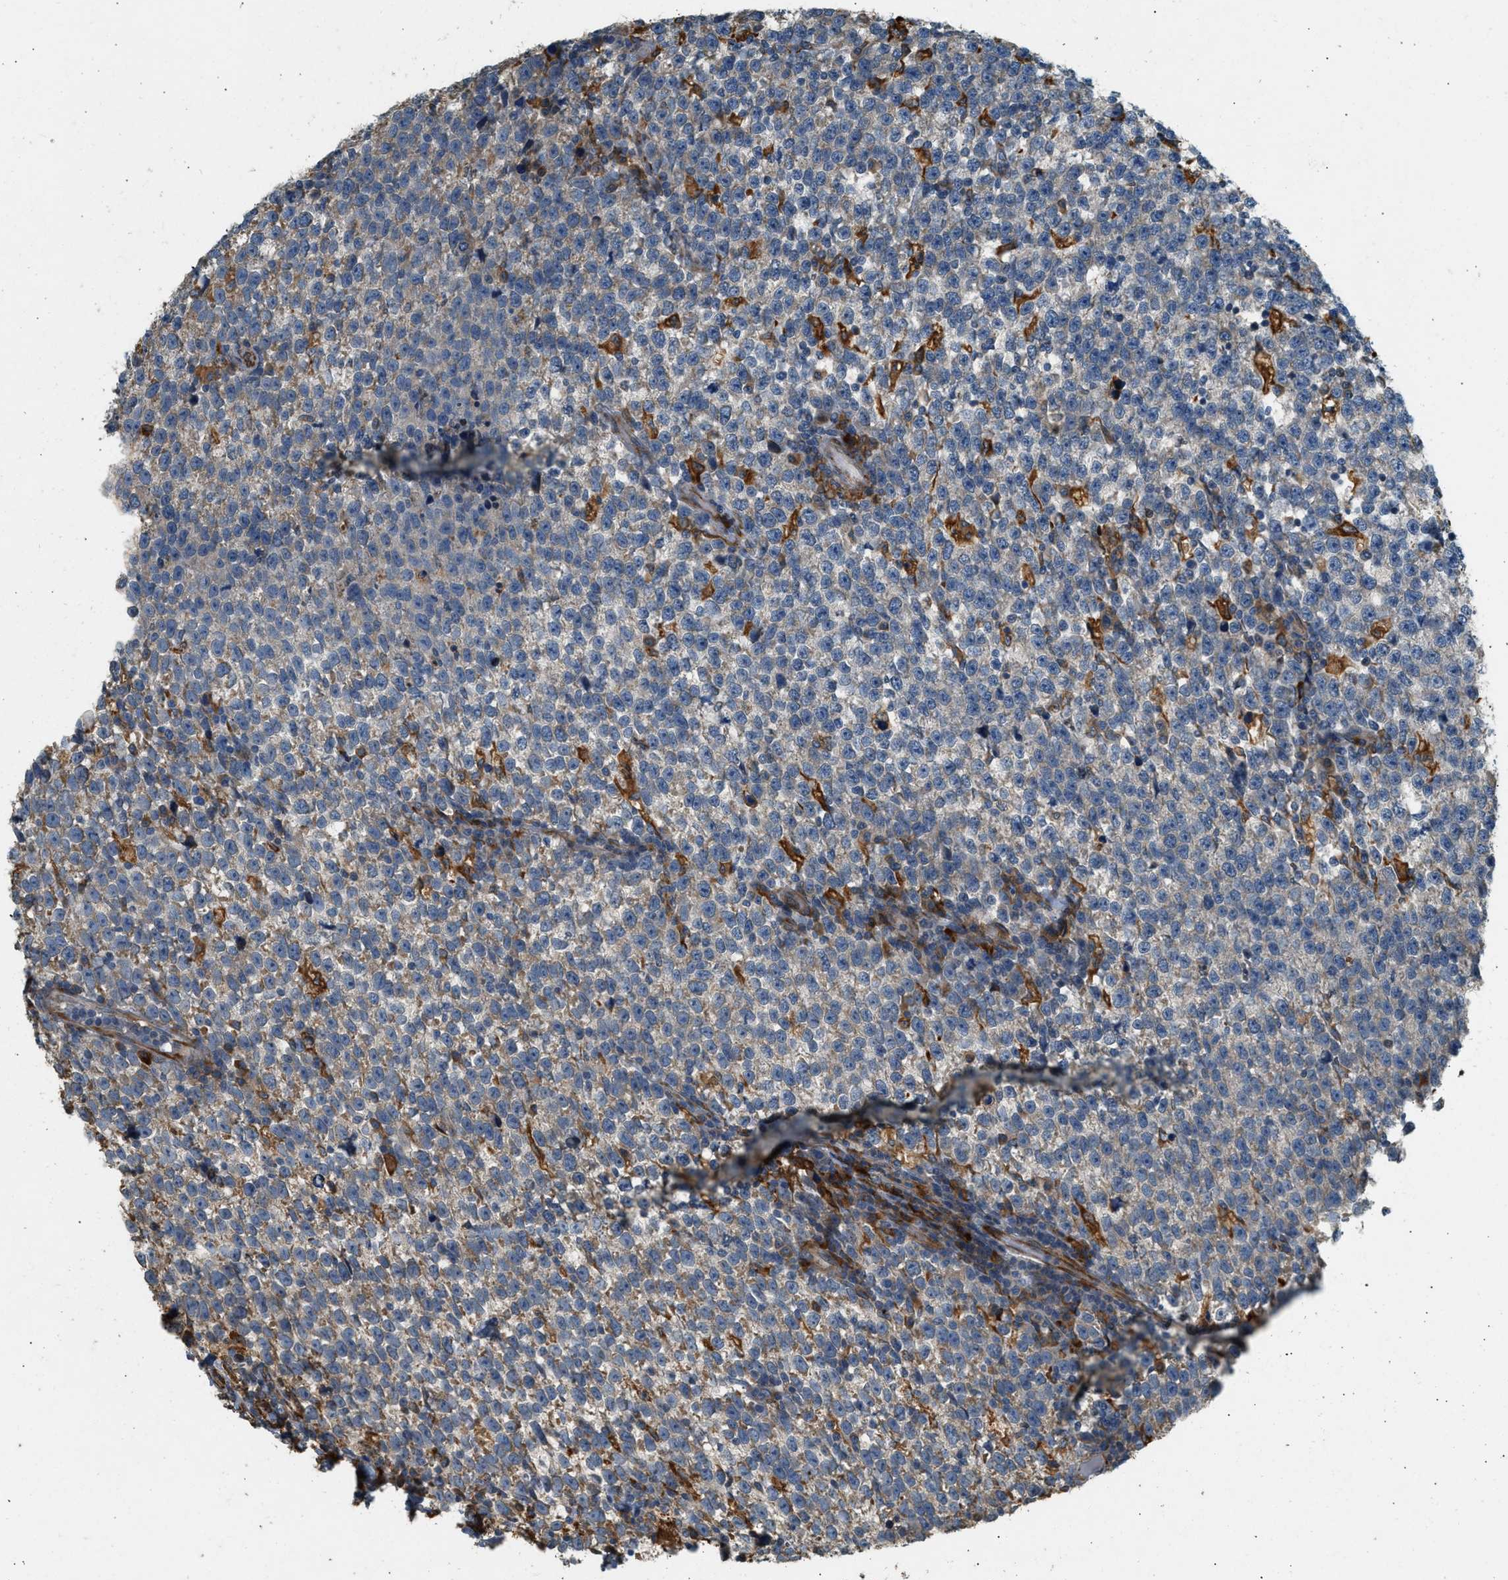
{"staining": {"intensity": "weak", "quantity": "25%-75%", "location": "cytoplasmic/membranous"}, "tissue": "testis cancer", "cell_type": "Tumor cells", "image_type": "cancer", "snomed": [{"axis": "morphology", "description": "Normal tissue, NOS"}, {"axis": "morphology", "description": "Seminoma, NOS"}, {"axis": "topography", "description": "Testis"}], "caption": "A photomicrograph of testis cancer stained for a protein demonstrates weak cytoplasmic/membranous brown staining in tumor cells. The staining was performed using DAB, with brown indicating positive protein expression. Nuclei are stained blue with hematoxylin.", "gene": "CTSB", "patient": {"sex": "male", "age": 43}}